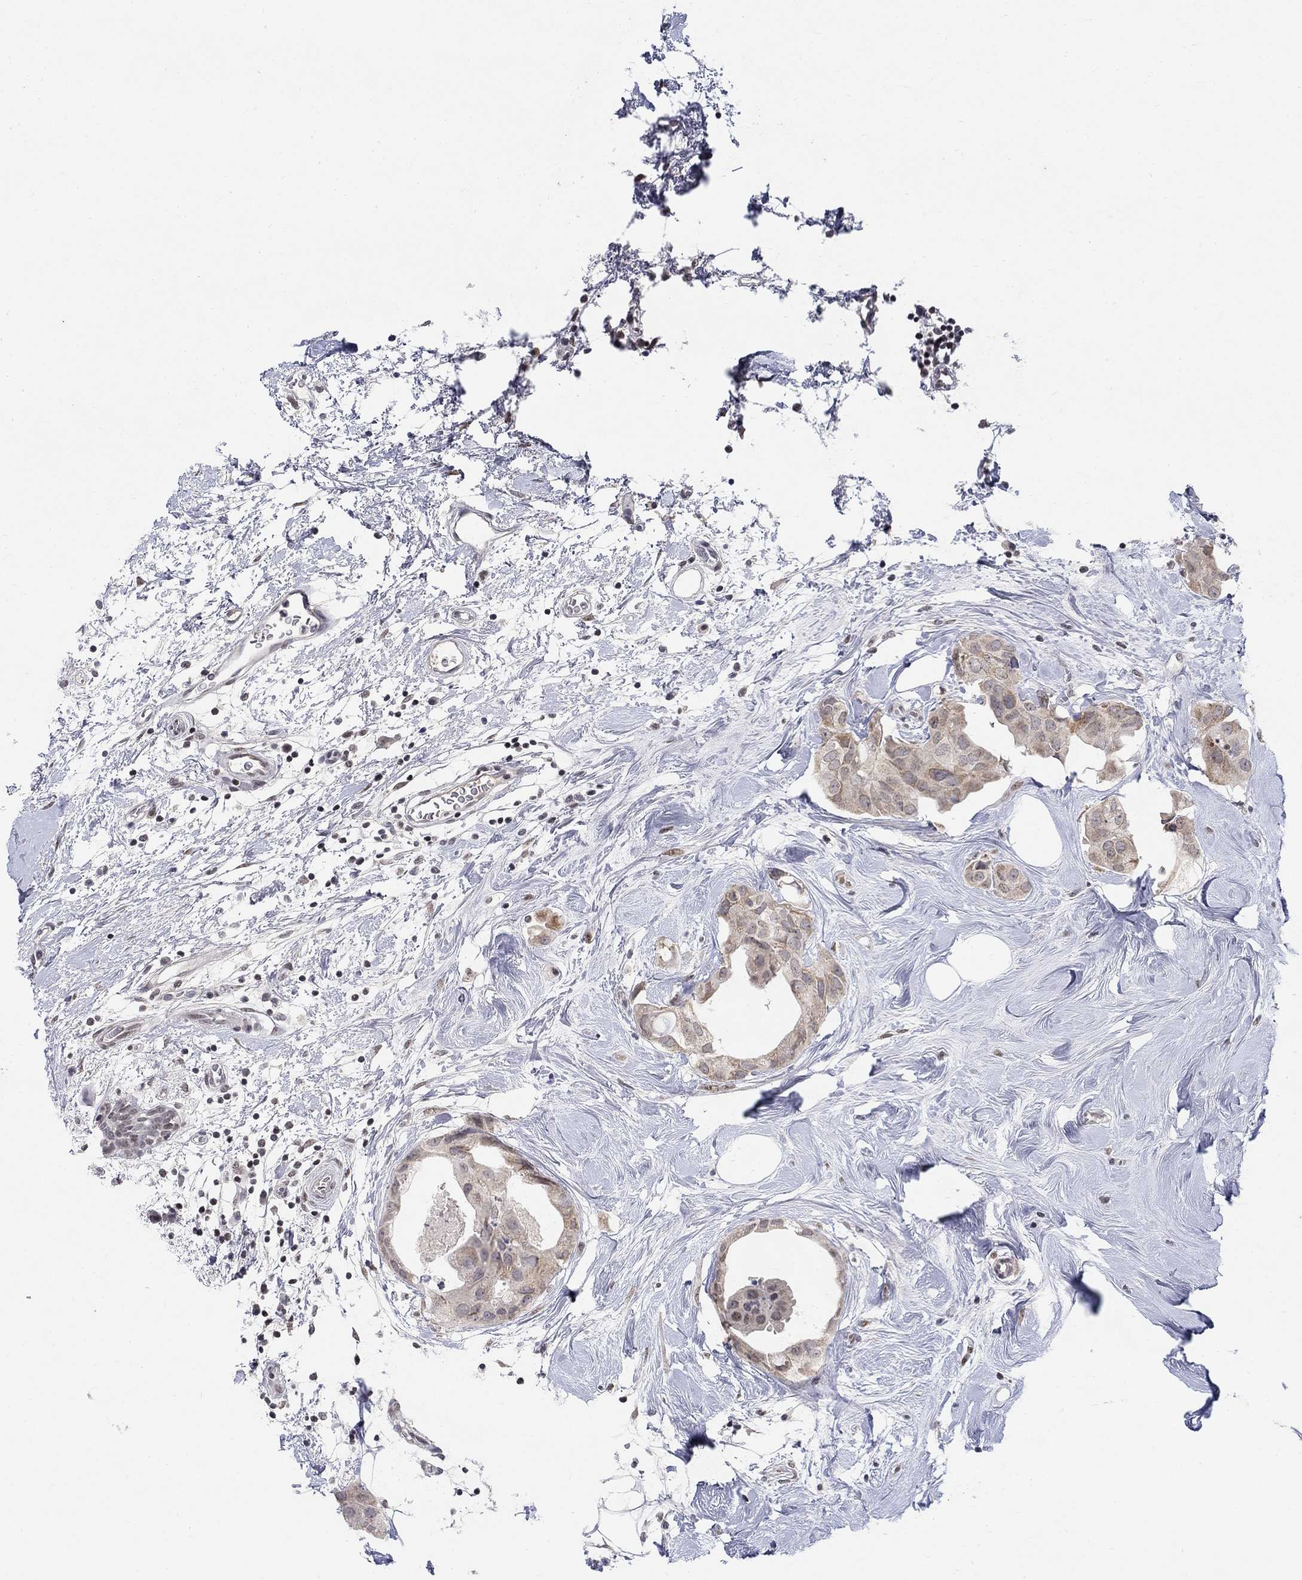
{"staining": {"intensity": "moderate", "quantity": "<25%", "location": "cytoplasmic/membranous"}, "tissue": "breast cancer", "cell_type": "Tumor cells", "image_type": "cancer", "snomed": [{"axis": "morphology", "description": "Normal tissue, NOS"}, {"axis": "morphology", "description": "Duct carcinoma"}, {"axis": "topography", "description": "Breast"}], "caption": "Breast cancer stained with DAB IHC reveals low levels of moderate cytoplasmic/membranous positivity in approximately <25% of tumor cells. The staining was performed using DAB (3,3'-diaminobenzidine), with brown indicating positive protein expression. Nuclei are stained blue with hematoxylin.", "gene": "KLF12", "patient": {"sex": "female", "age": 40}}